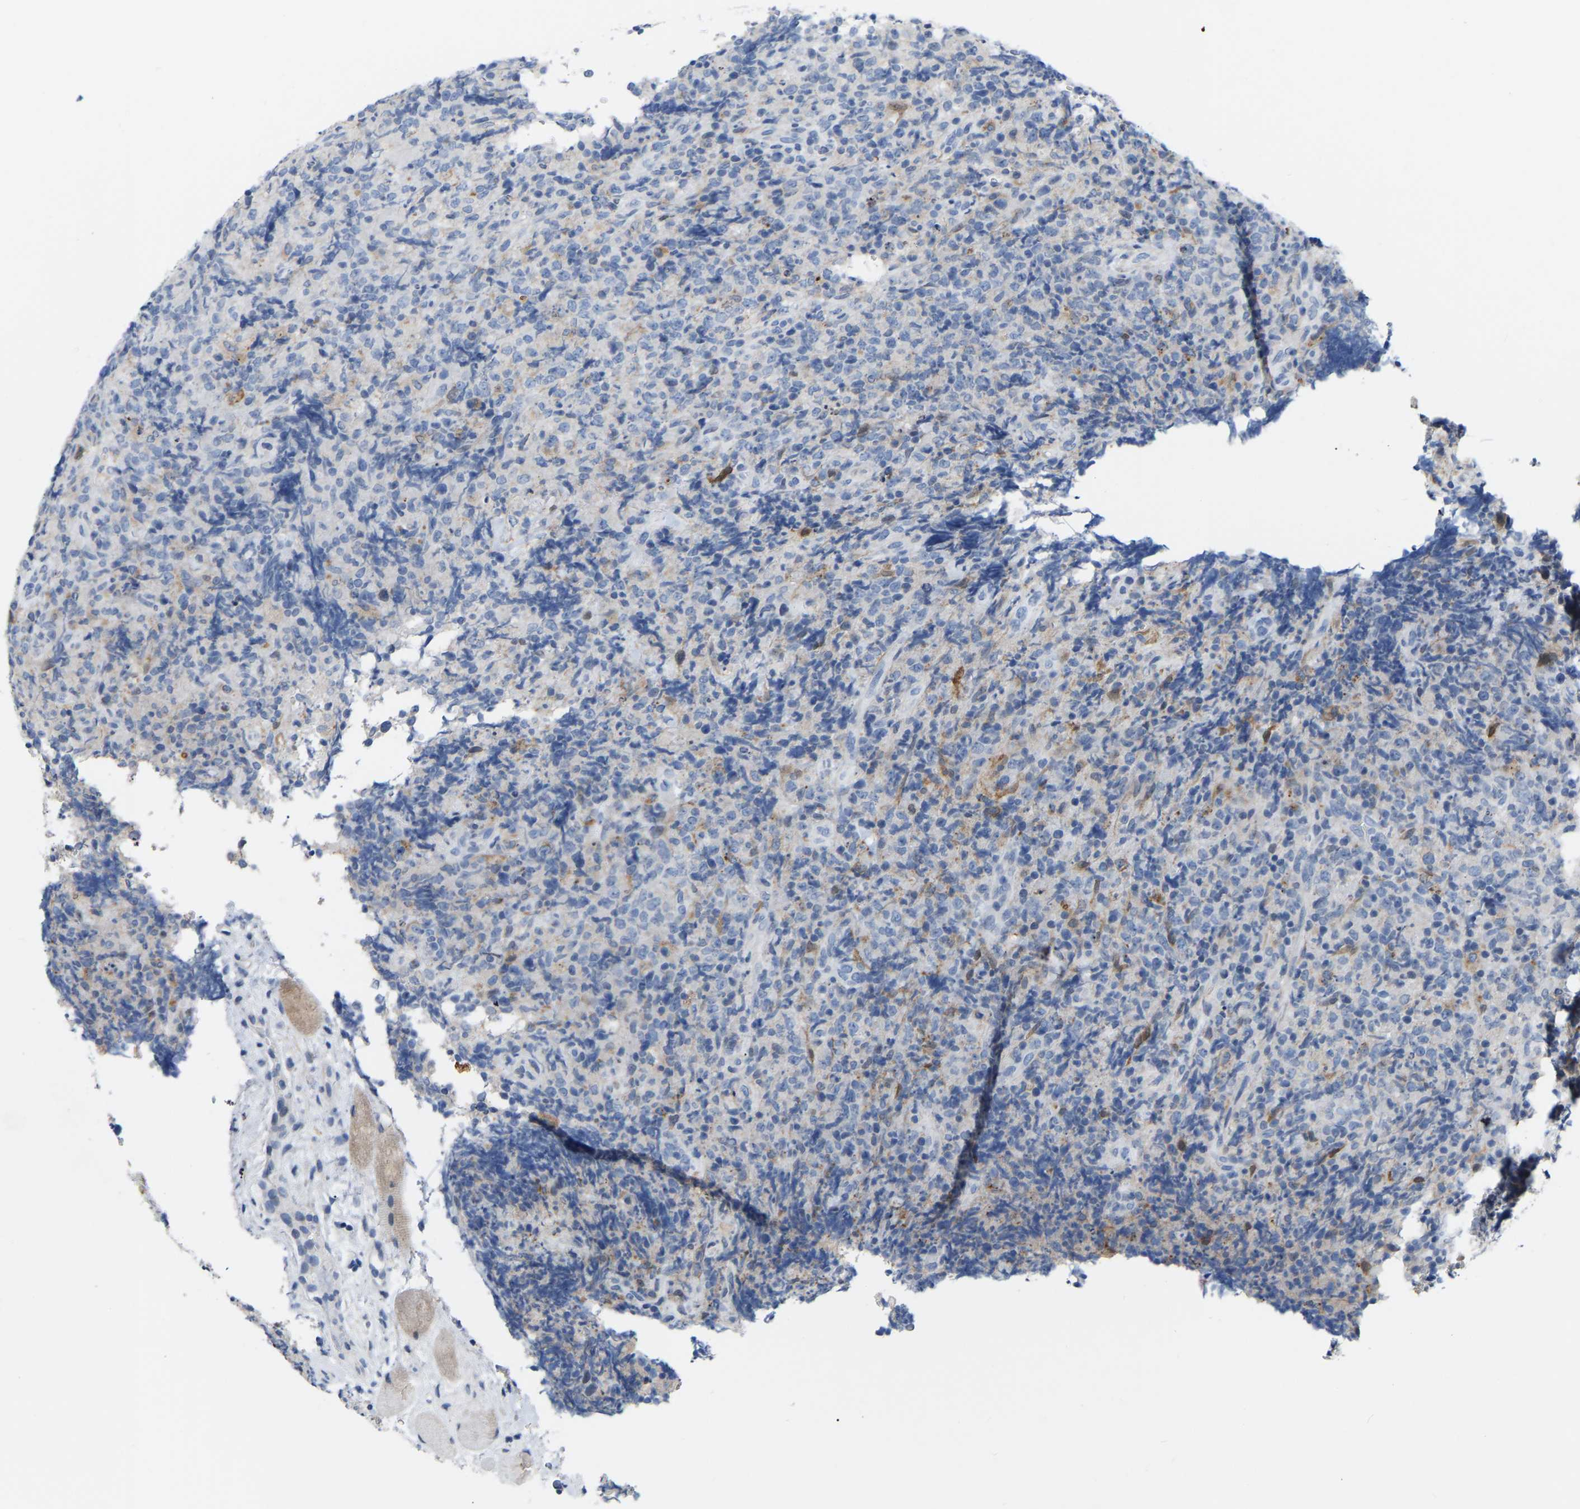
{"staining": {"intensity": "negative", "quantity": "none", "location": "none"}, "tissue": "lymphoma", "cell_type": "Tumor cells", "image_type": "cancer", "snomed": [{"axis": "morphology", "description": "Malignant lymphoma, non-Hodgkin's type, High grade"}, {"axis": "topography", "description": "Tonsil"}], "caption": "High magnification brightfield microscopy of lymphoma stained with DAB (3,3'-diaminobenzidine) (brown) and counterstained with hematoxylin (blue): tumor cells show no significant expression. Nuclei are stained in blue.", "gene": "ABTB2", "patient": {"sex": "female", "age": 36}}